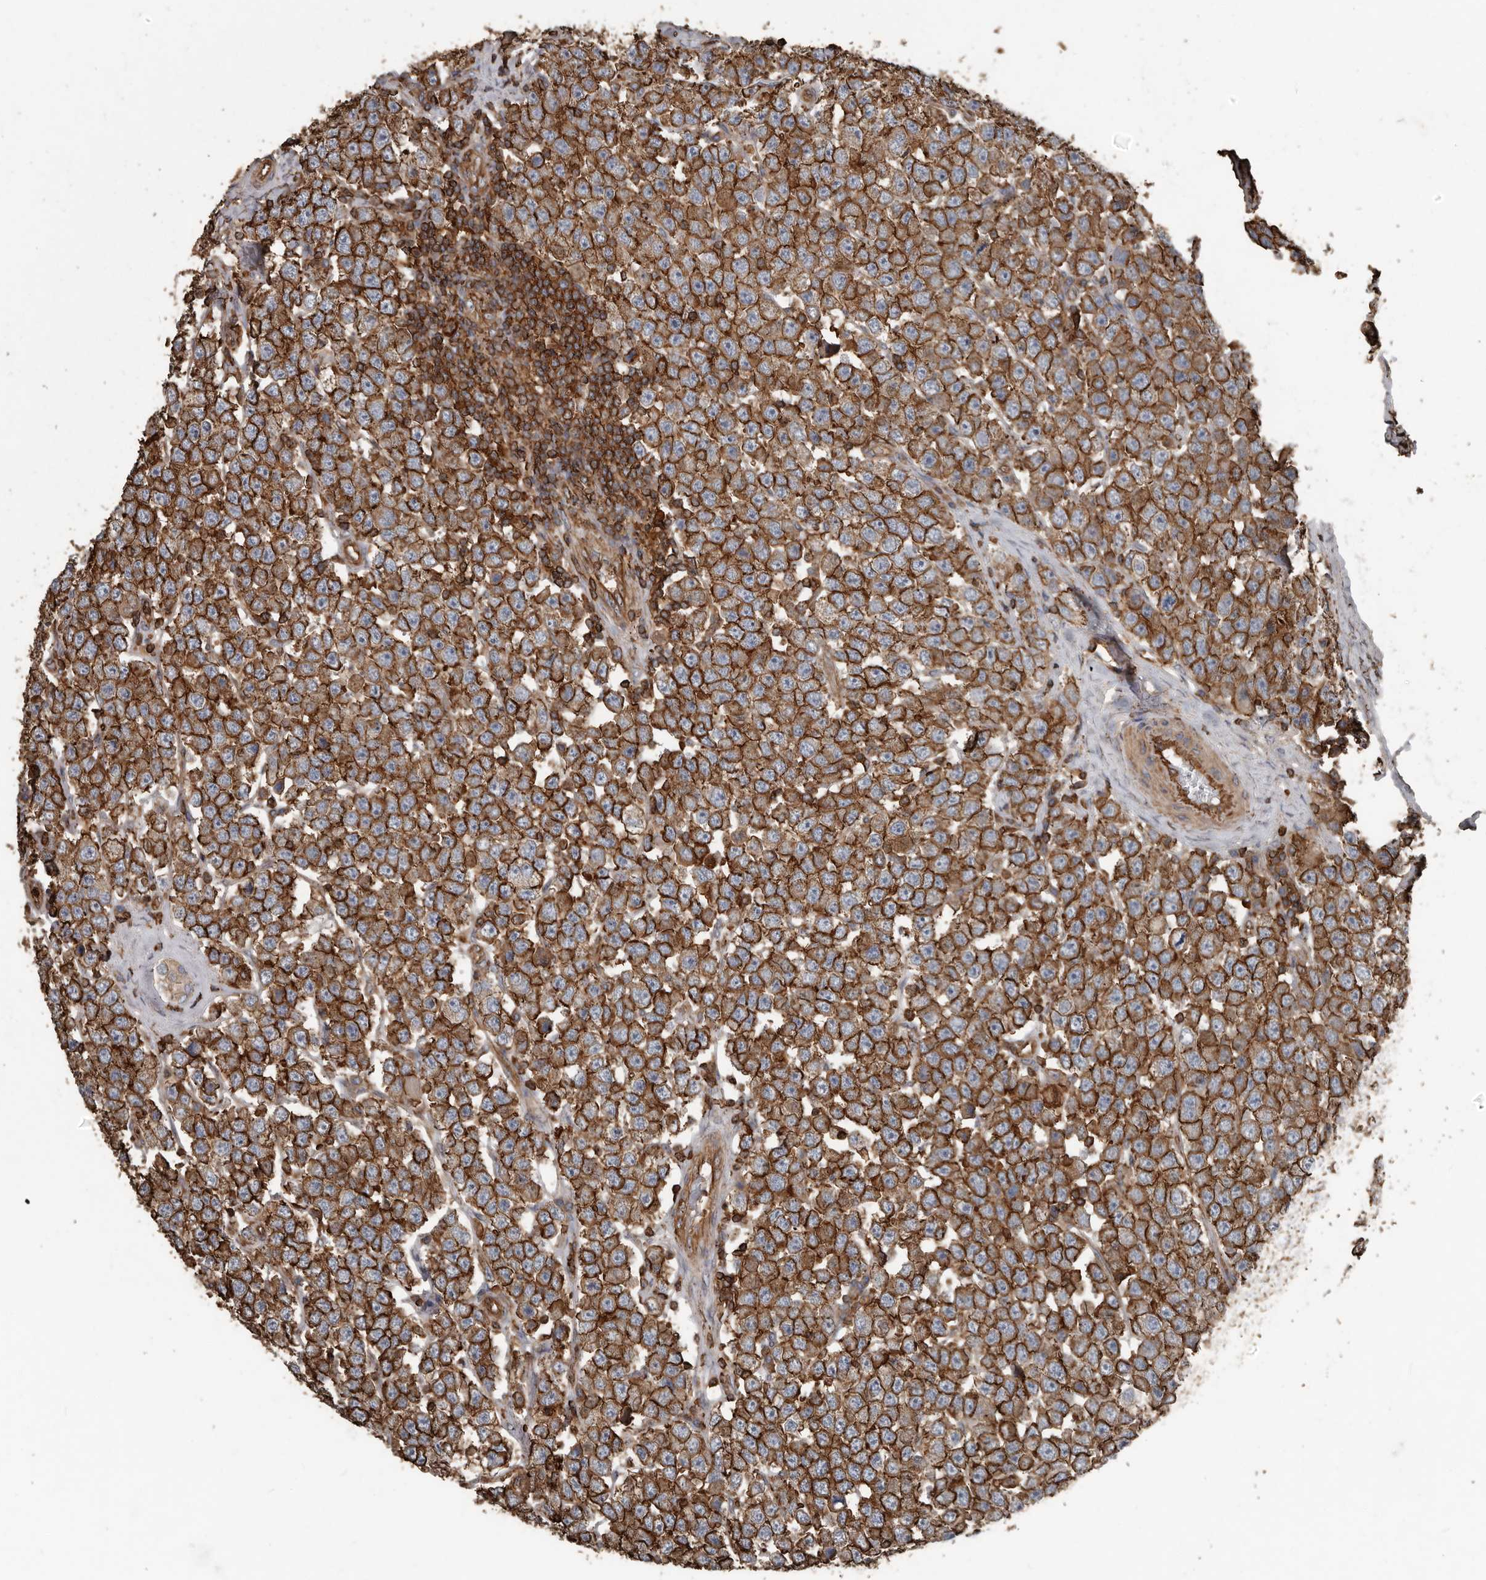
{"staining": {"intensity": "strong", "quantity": ">75%", "location": "cytoplasmic/membranous"}, "tissue": "testis cancer", "cell_type": "Tumor cells", "image_type": "cancer", "snomed": [{"axis": "morphology", "description": "Seminoma, NOS"}, {"axis": "topography", "description": "Testis"}], "caption": "Testis cancer stained with DAB immunohistochemistry demonstrates high levels of strong cytoplasmic/membranous positivity in about >75% of tumor cells.", "gene": "DENND6B", "patient": {"sex": "male", "age": 28}}